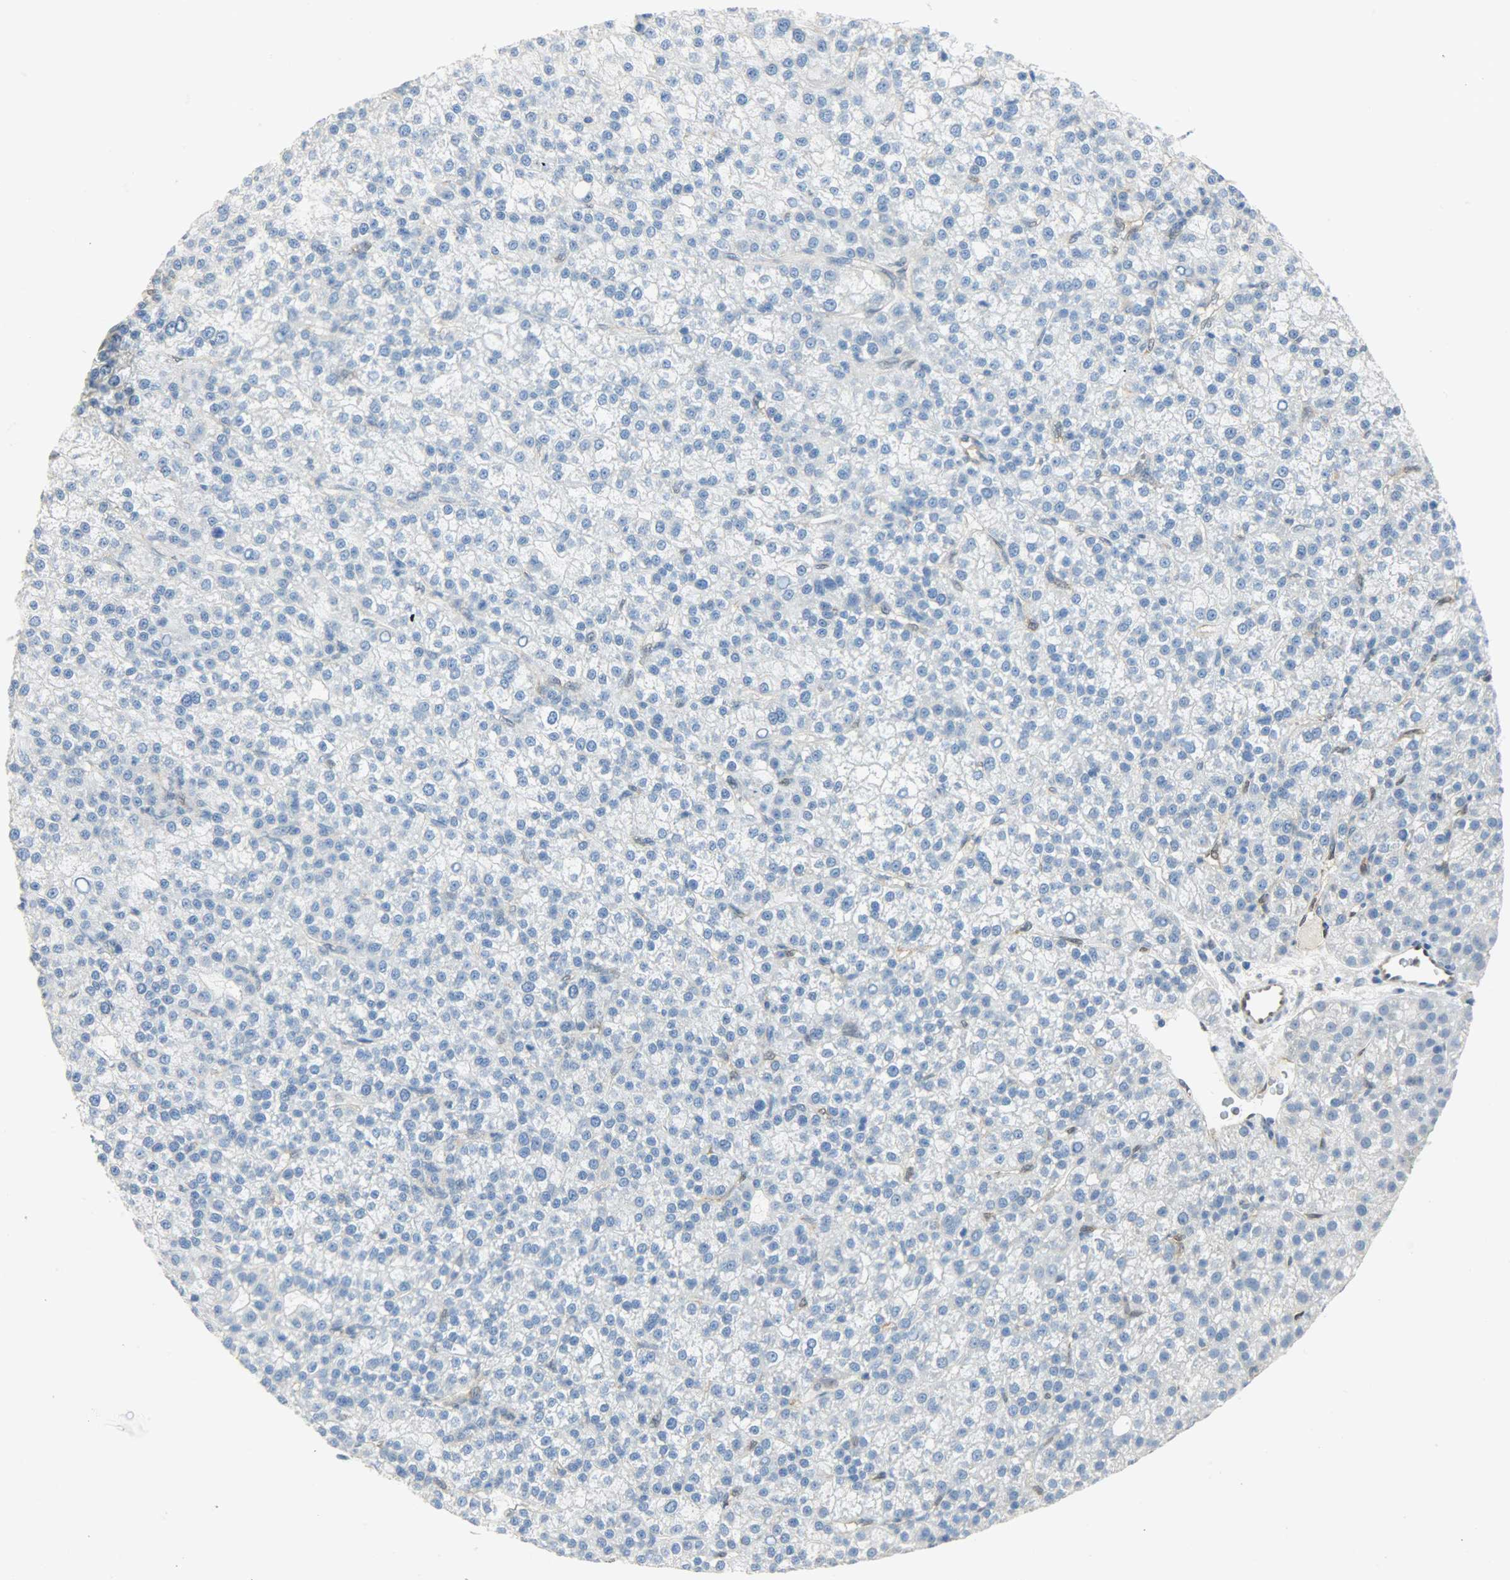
{"staining": {"intensity": "negative", "quantity": "none", "location": "none"}, "tissue": "liver cancer", "cell_type": "Tumor cells", "image_type": "cancer", "snomed": [{"axis": "morphology", "description": "Carcinoma, Hepatocellular, NOS"}, {"axis": "topography", "description": "Liver"}], "caption": "Immunohistochemical staining of liver cancer reveals no significant staining in tumor cells. (Immunohistochemistry (ihc), brightfield microscopy, high magnification).", "gene": "FKBP1A", "patient": {"sex": "female", "age": 58}}